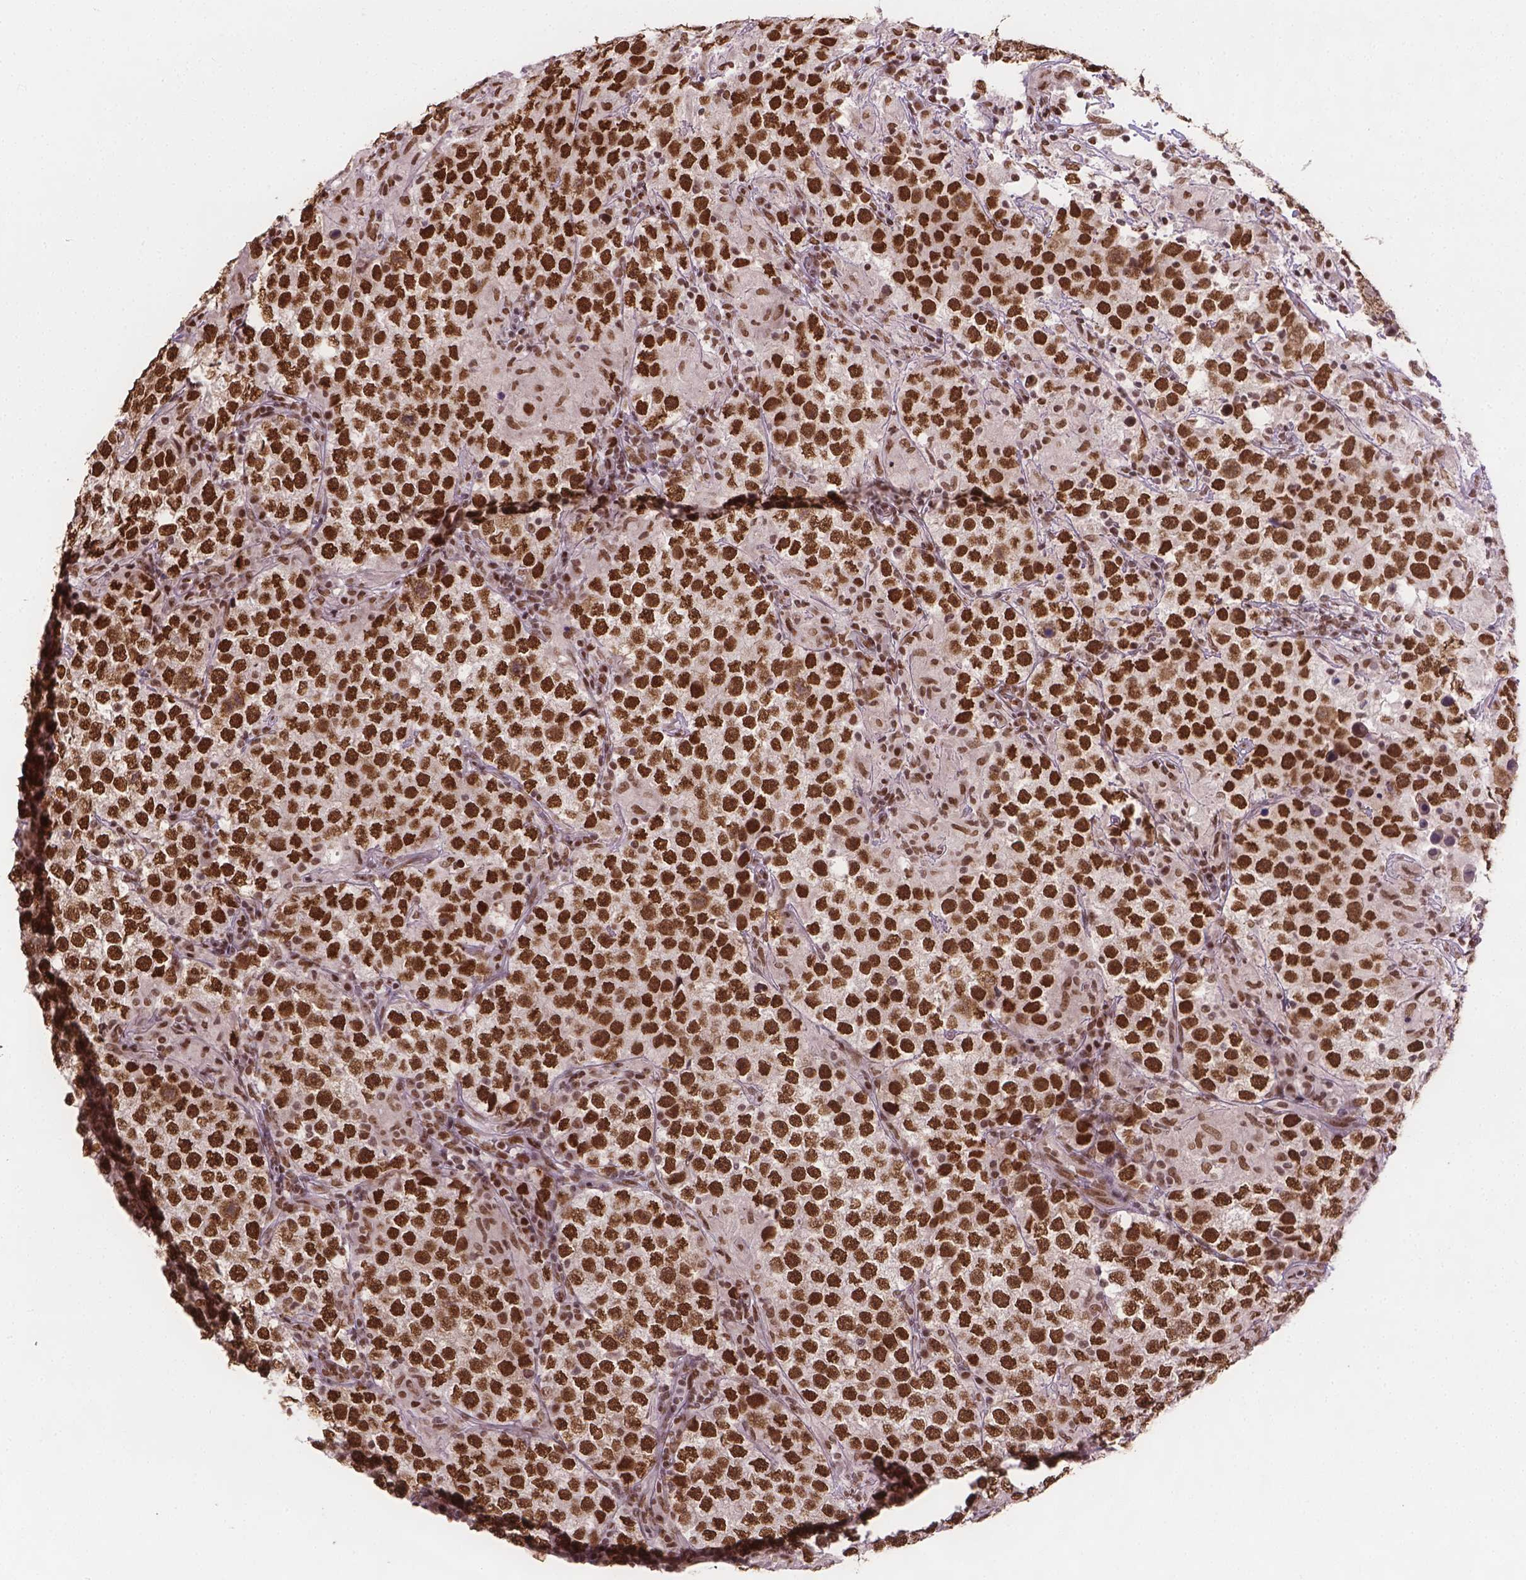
{"staining": {"intensity": "strong", "quantity": ">75%", "location": "nuclear"}, "tissue": "testis cancer", "cell_type": "Tumor cells", "image_type": "cancer", "snomed": [{"axis": "morphology", "description": "Seminoma, NOS"}, {"axis": "morphology", "description": "Carcinoma, Embryonal, NOS"}, {"axis": "topography", "description": "Testis"}], "caption": "Immunohistochemistry (IHC) of human embryonal carcinoma (testis) displays high levels of strong nuclear positivity in about >75% of tumor cells.", "gene": "FANCE", "patient": {"sex": "male", "age": 41}}